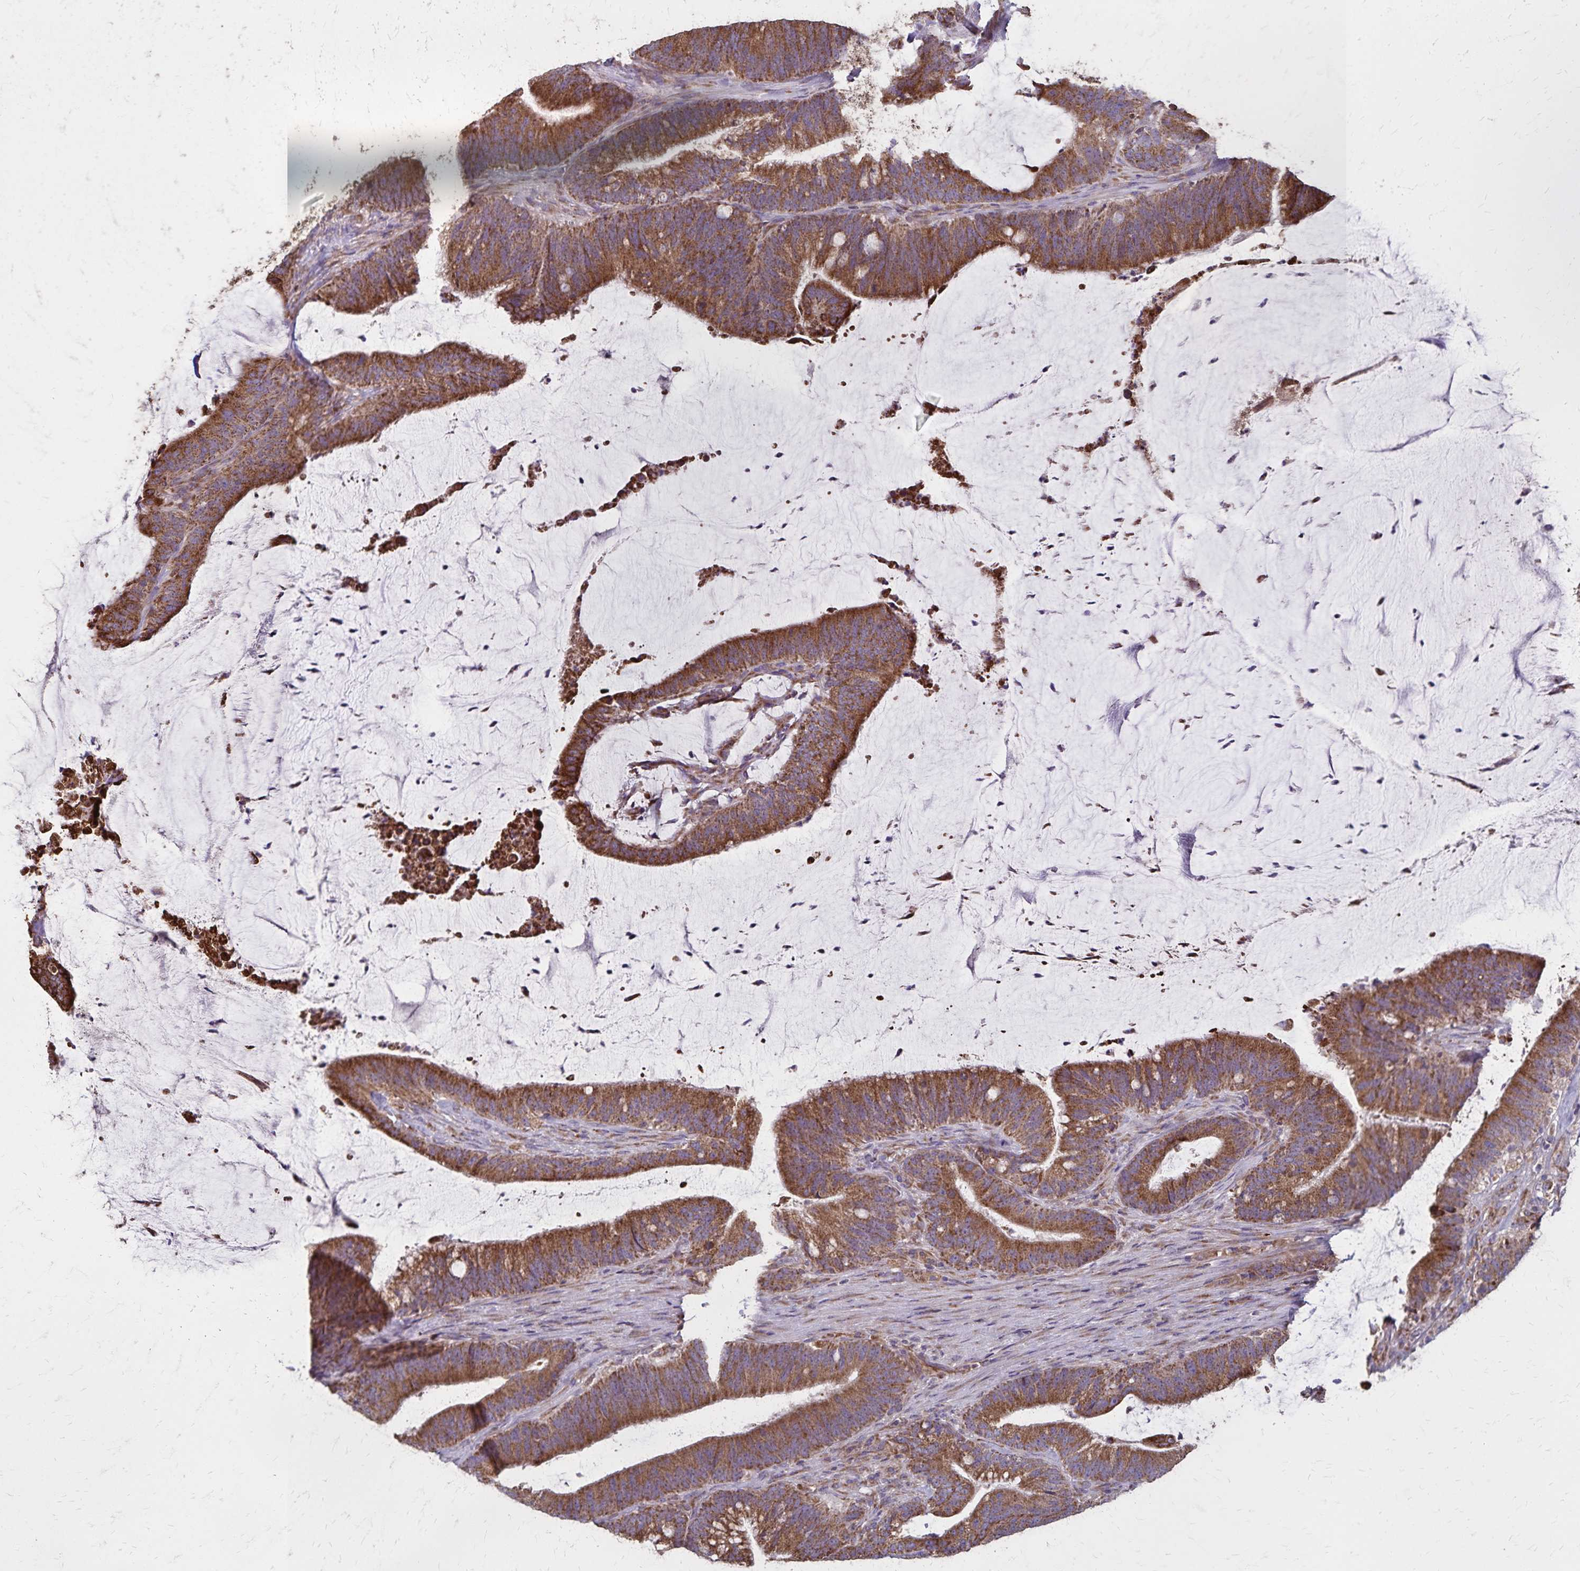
{"staining": {"intensity": "moderate", "quantity": ">75%", "location": "cytoplasmic/membranous"}, "tissue": "colorectal cancer", "cell_type": "Tumor cells", "image_type": "cancer", "snomed": [{"axis": "morphology", "description": "Adenocarcinoma, NOS"}, {"axis": "topography", "description": "Colon"}], "caption": "A photomicrograph of colorectal cancer stained for a protein demonstrates moderate cytoplasmic/membranous brown staining in tumor cells.", "gene": "RNF10", "patient": {"sex": "female", "age": 43}}